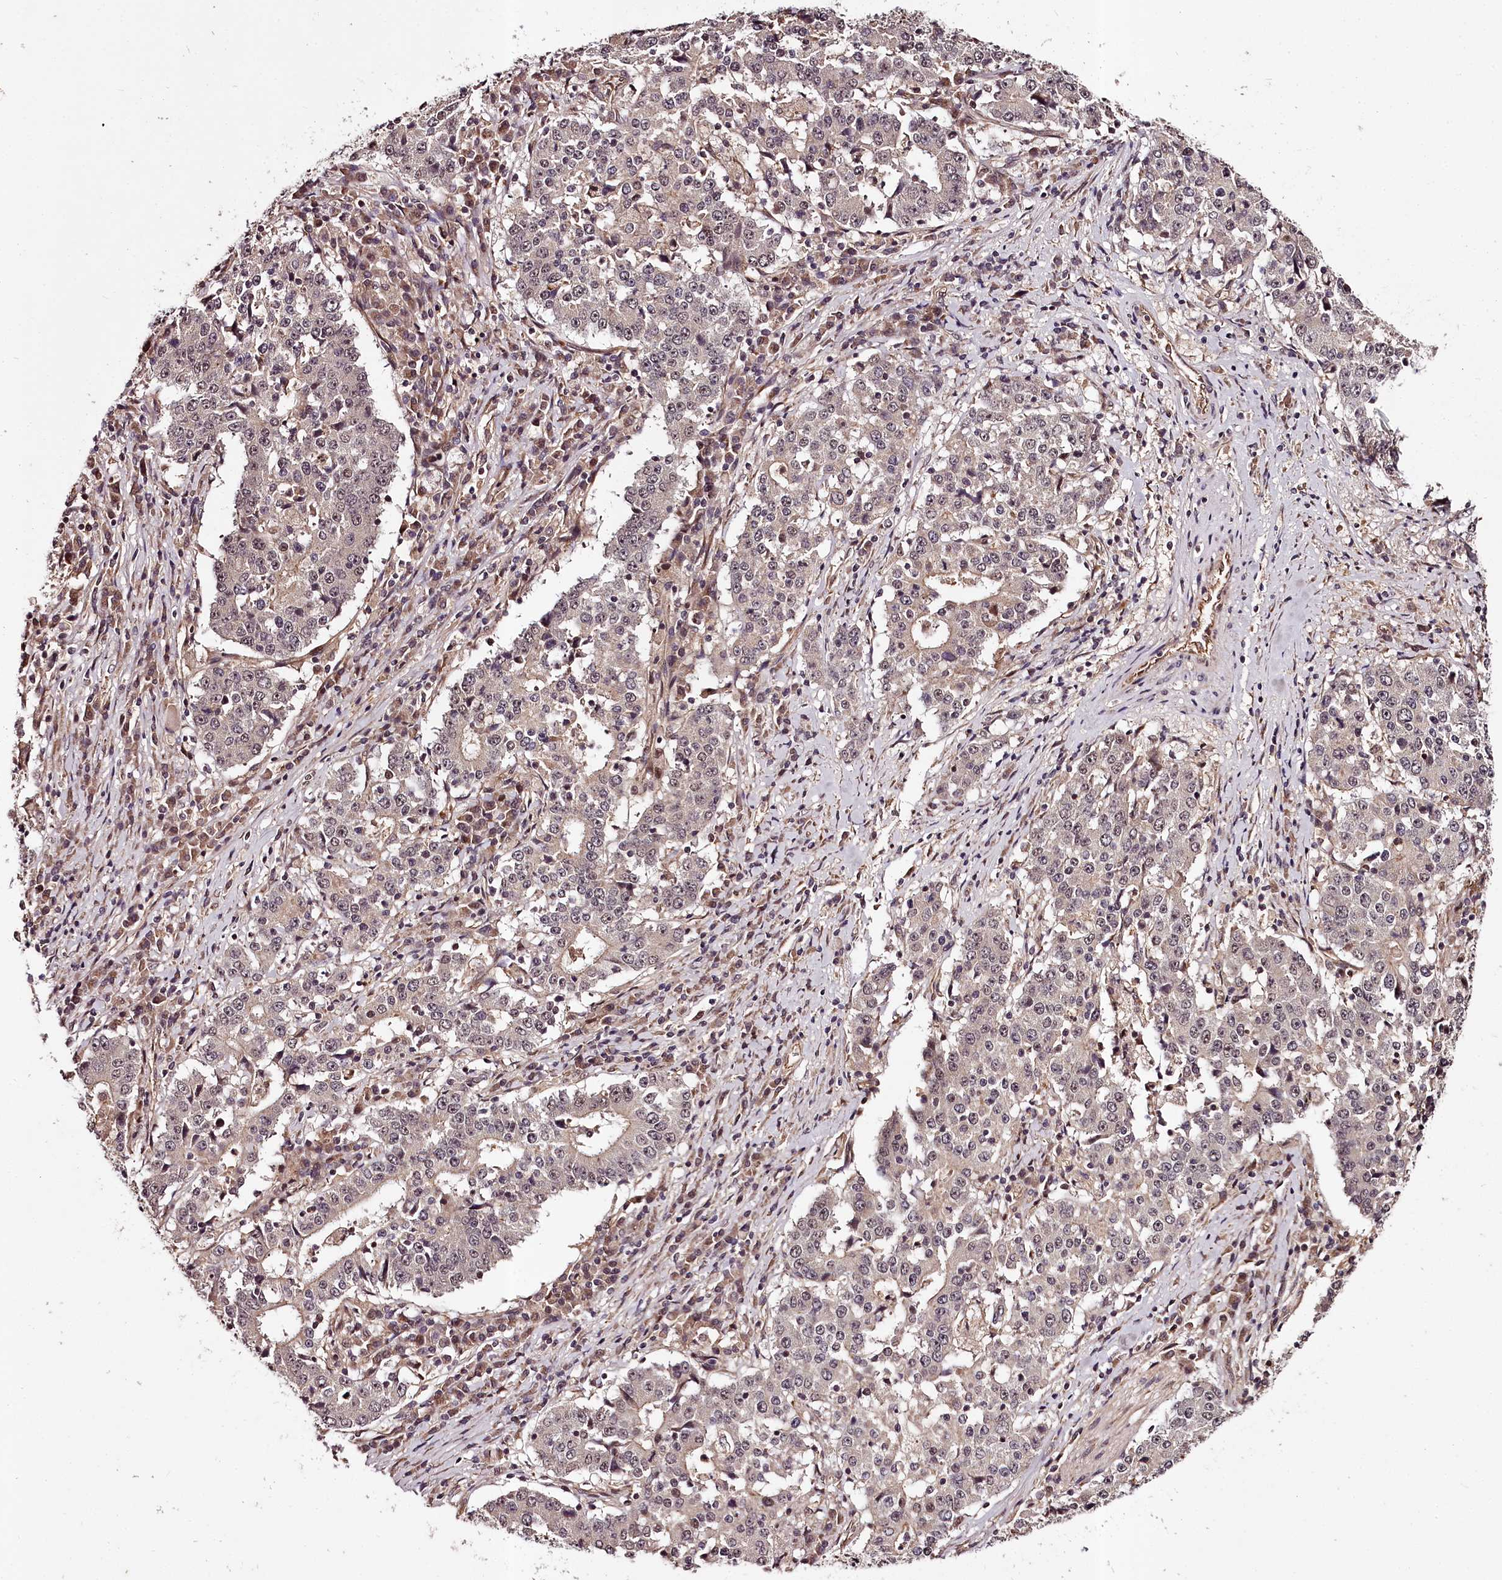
{"staining": {"intensity": "negative", "quantity": "none", "location": "none"}, "tissue": "stomach cancer", "cell_type": "Tumor cells", "image_type": "cancer", "snomed": [{"axis": "morphology", "description": "Adenocarcinoma, NOS"}, {"axis": "topography", "description": "Stomach"}], "caption": "This is an IHC photomicrograph of human stomach adenocarcinoma. There is no positivity in tumor cells.", "gene": "MAML3", "patient": {"sex": "male", "age": 59}}